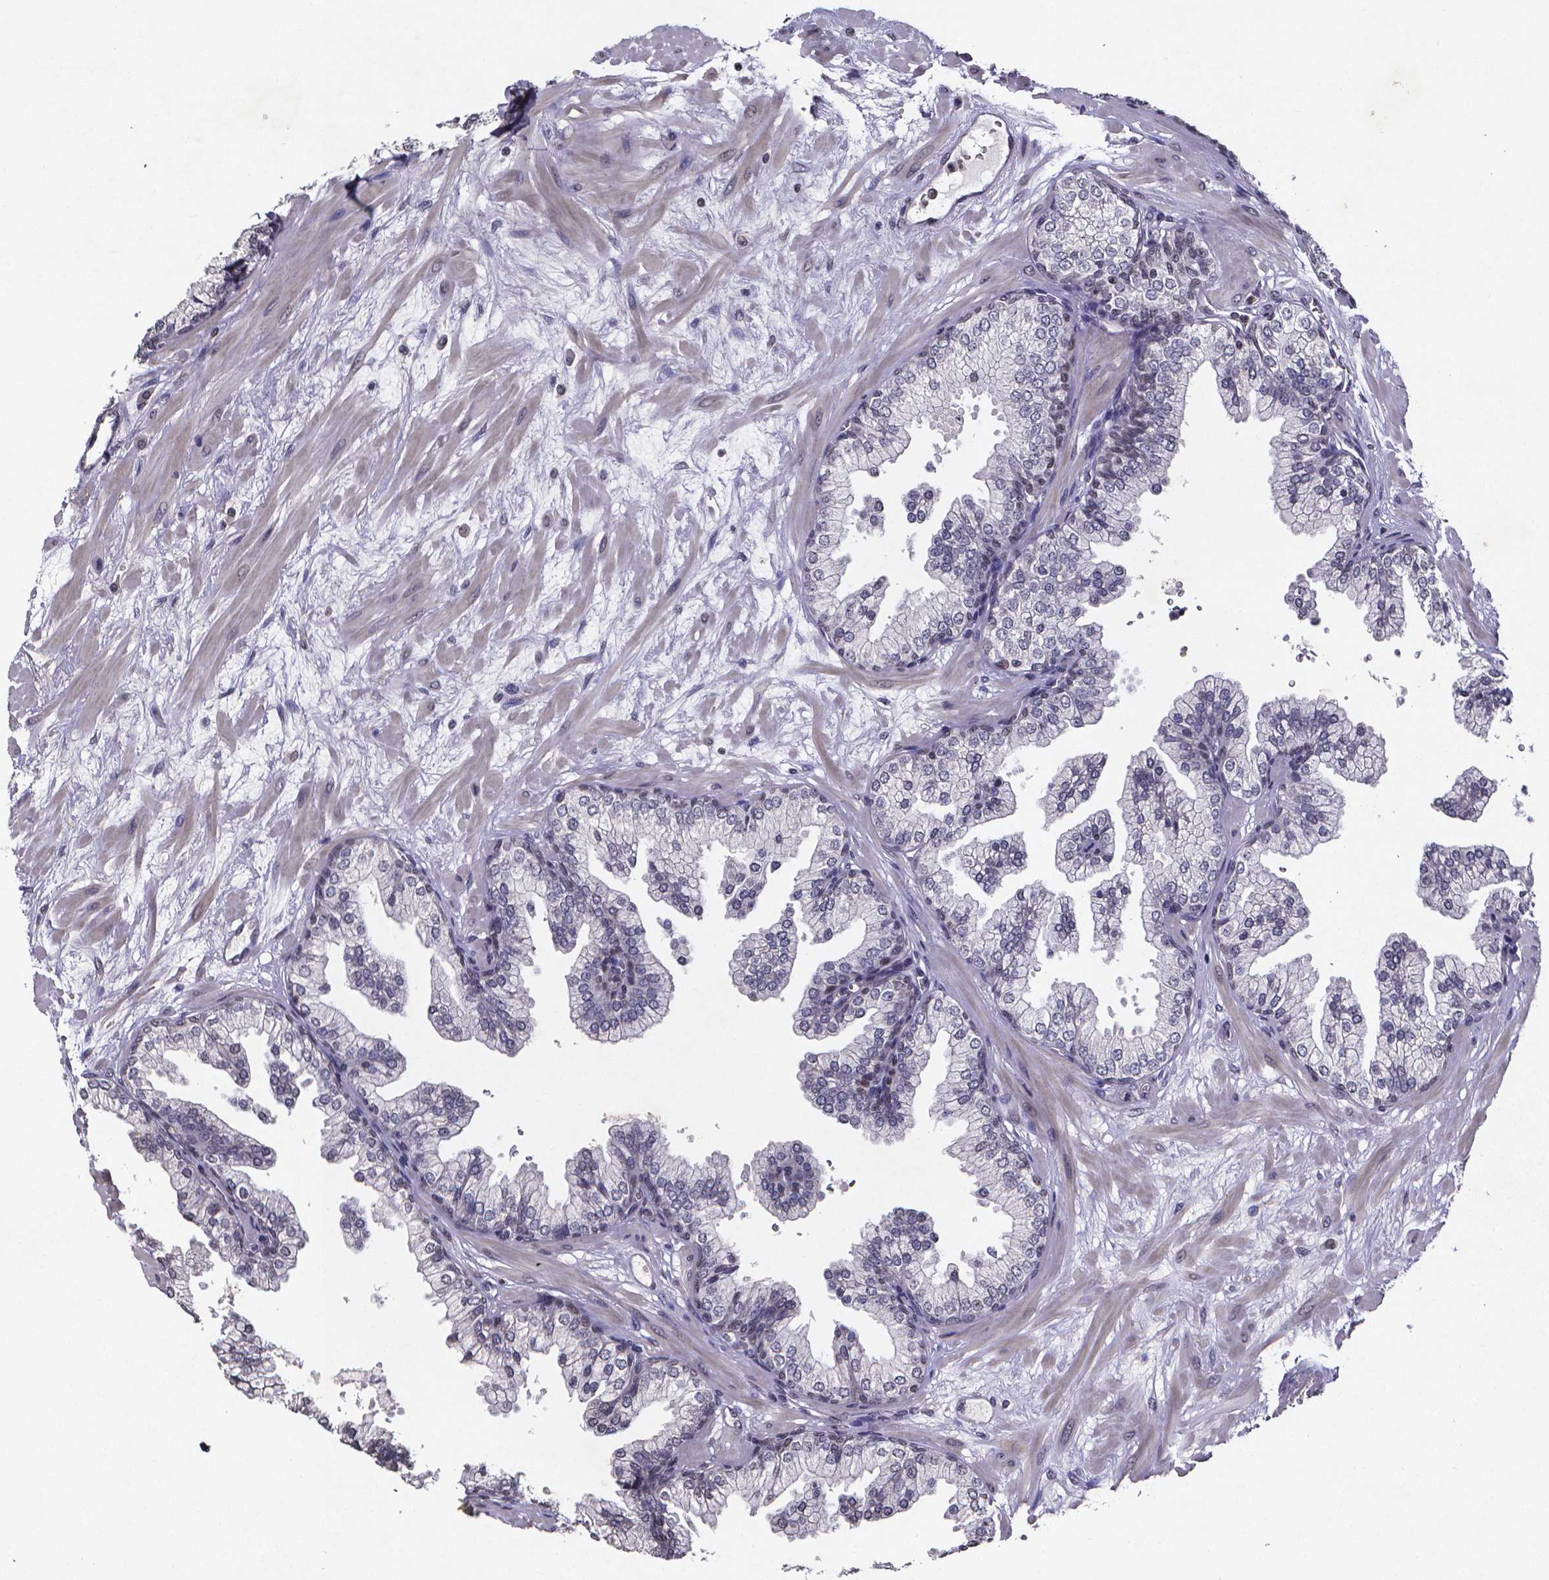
{"staining": {"intensity": "weak", "quantity": "<25%", "location": "nuclear"}, "tissue": "prostate", "cell_type": "Glandular cells", "image_type": "normal", "snomed": [{"axis": "morphology", "description": "Normal tissue, NOS"}, {"axis": "topography", "description": "Prostate"}, {"axis": "topography", "description": "Peripheral nerve tissue"}], "caption": "A micrograph of prostate stained for a protein reveals no brown staining in glandular cells.", "gene": "TP73", "patient": {"sex": "male", "age": 61}}